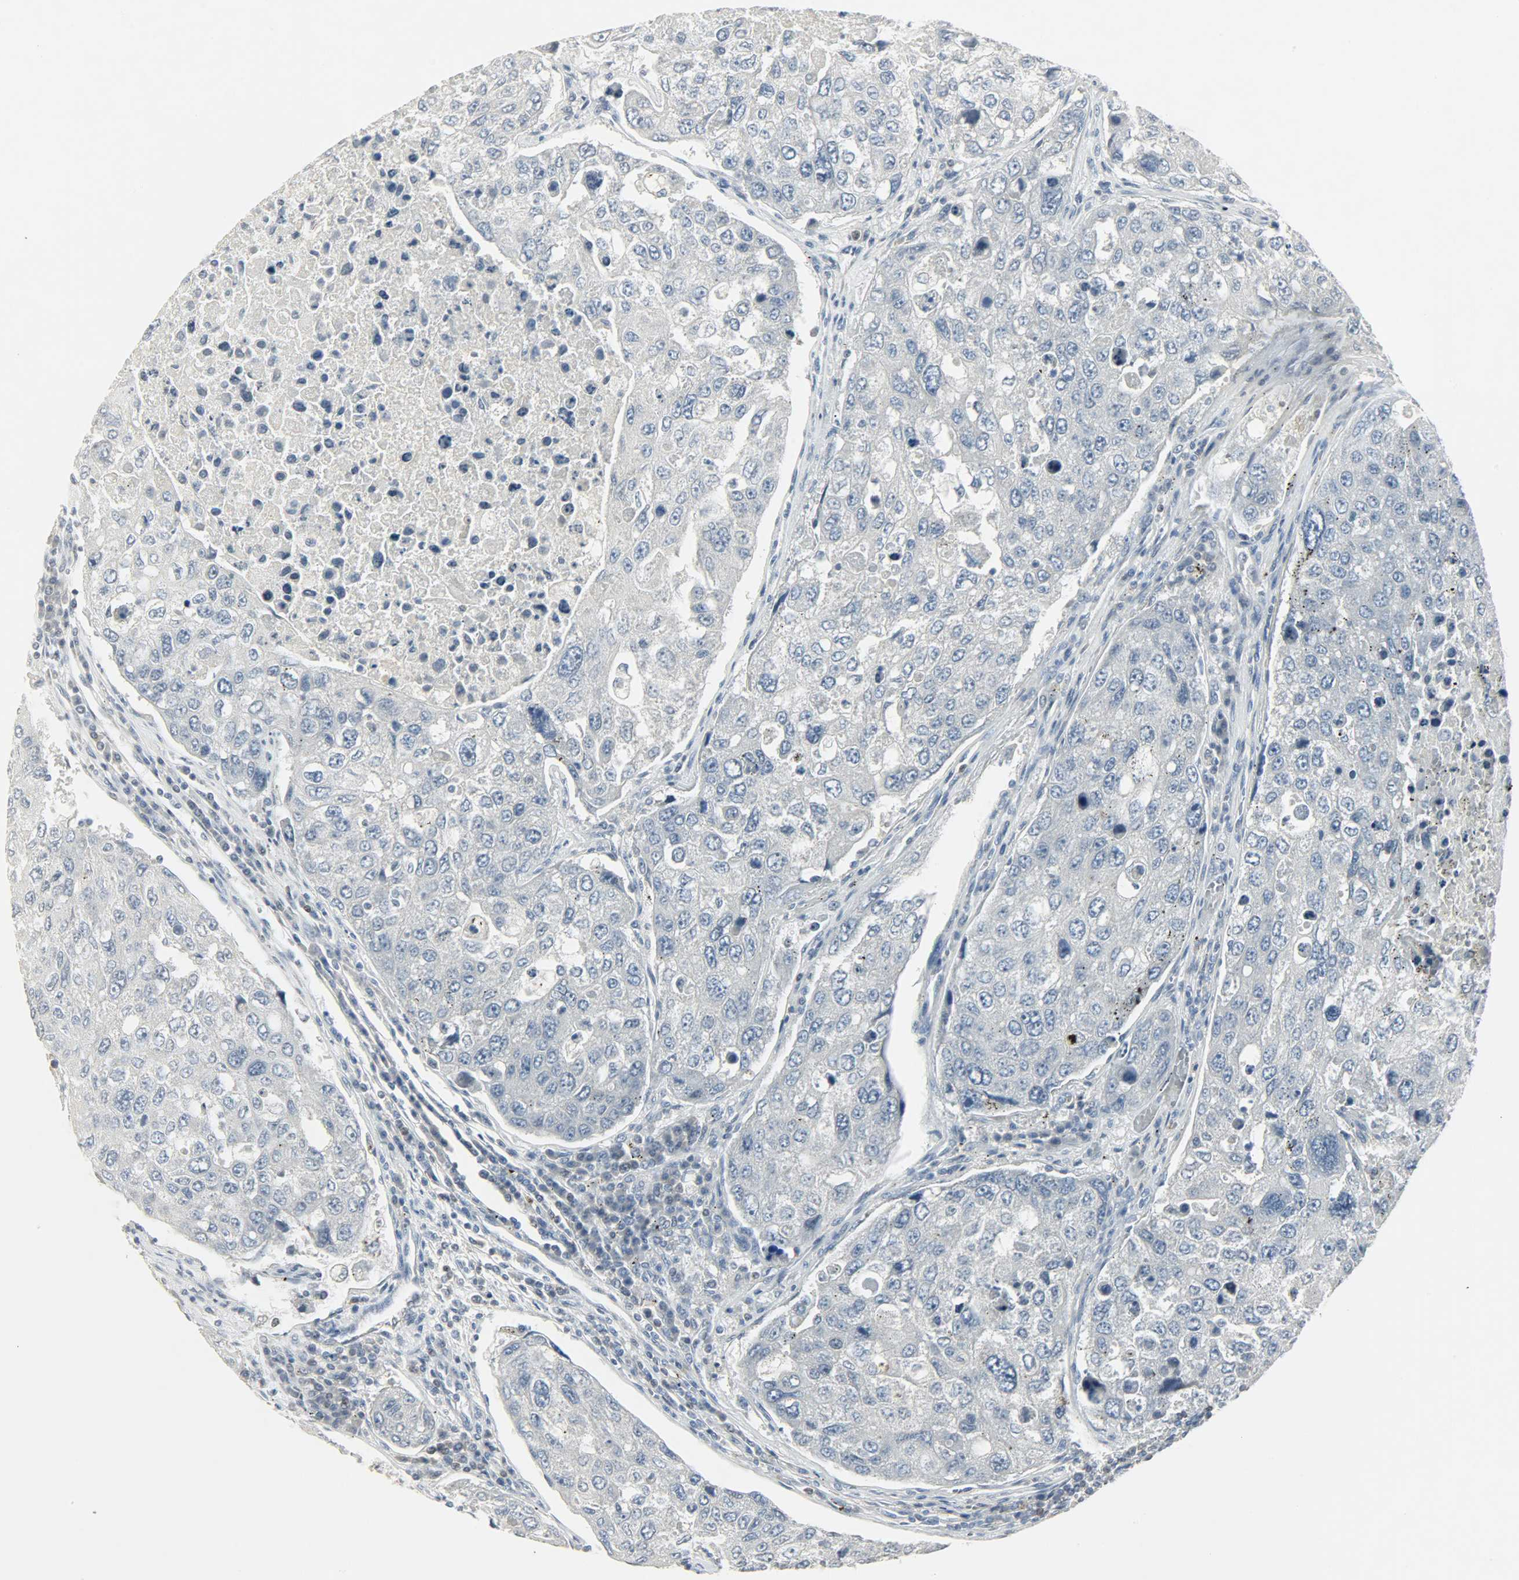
{"staining": {"intensity": "negative", "quantity": "none", "location": "none"}, "tissue": "urothelial cancer", "cell_type": "Tumor cells", "image_type": "cancer", "snomed": [{"axis": "morphology", "description": "Urothelial carcinoma, High grade"}, {"axis": "topography", "description": "Lymph node"}, {"axis": "topography", "description": "Urinary bladder"}], "caption": "This is an immunohistochemistry (IHC) histopathology image of urothelial cancer. There is no expression in tumor cells.", "gene": "CAMK4", "patient": {"sex": "male", "age": 51}}